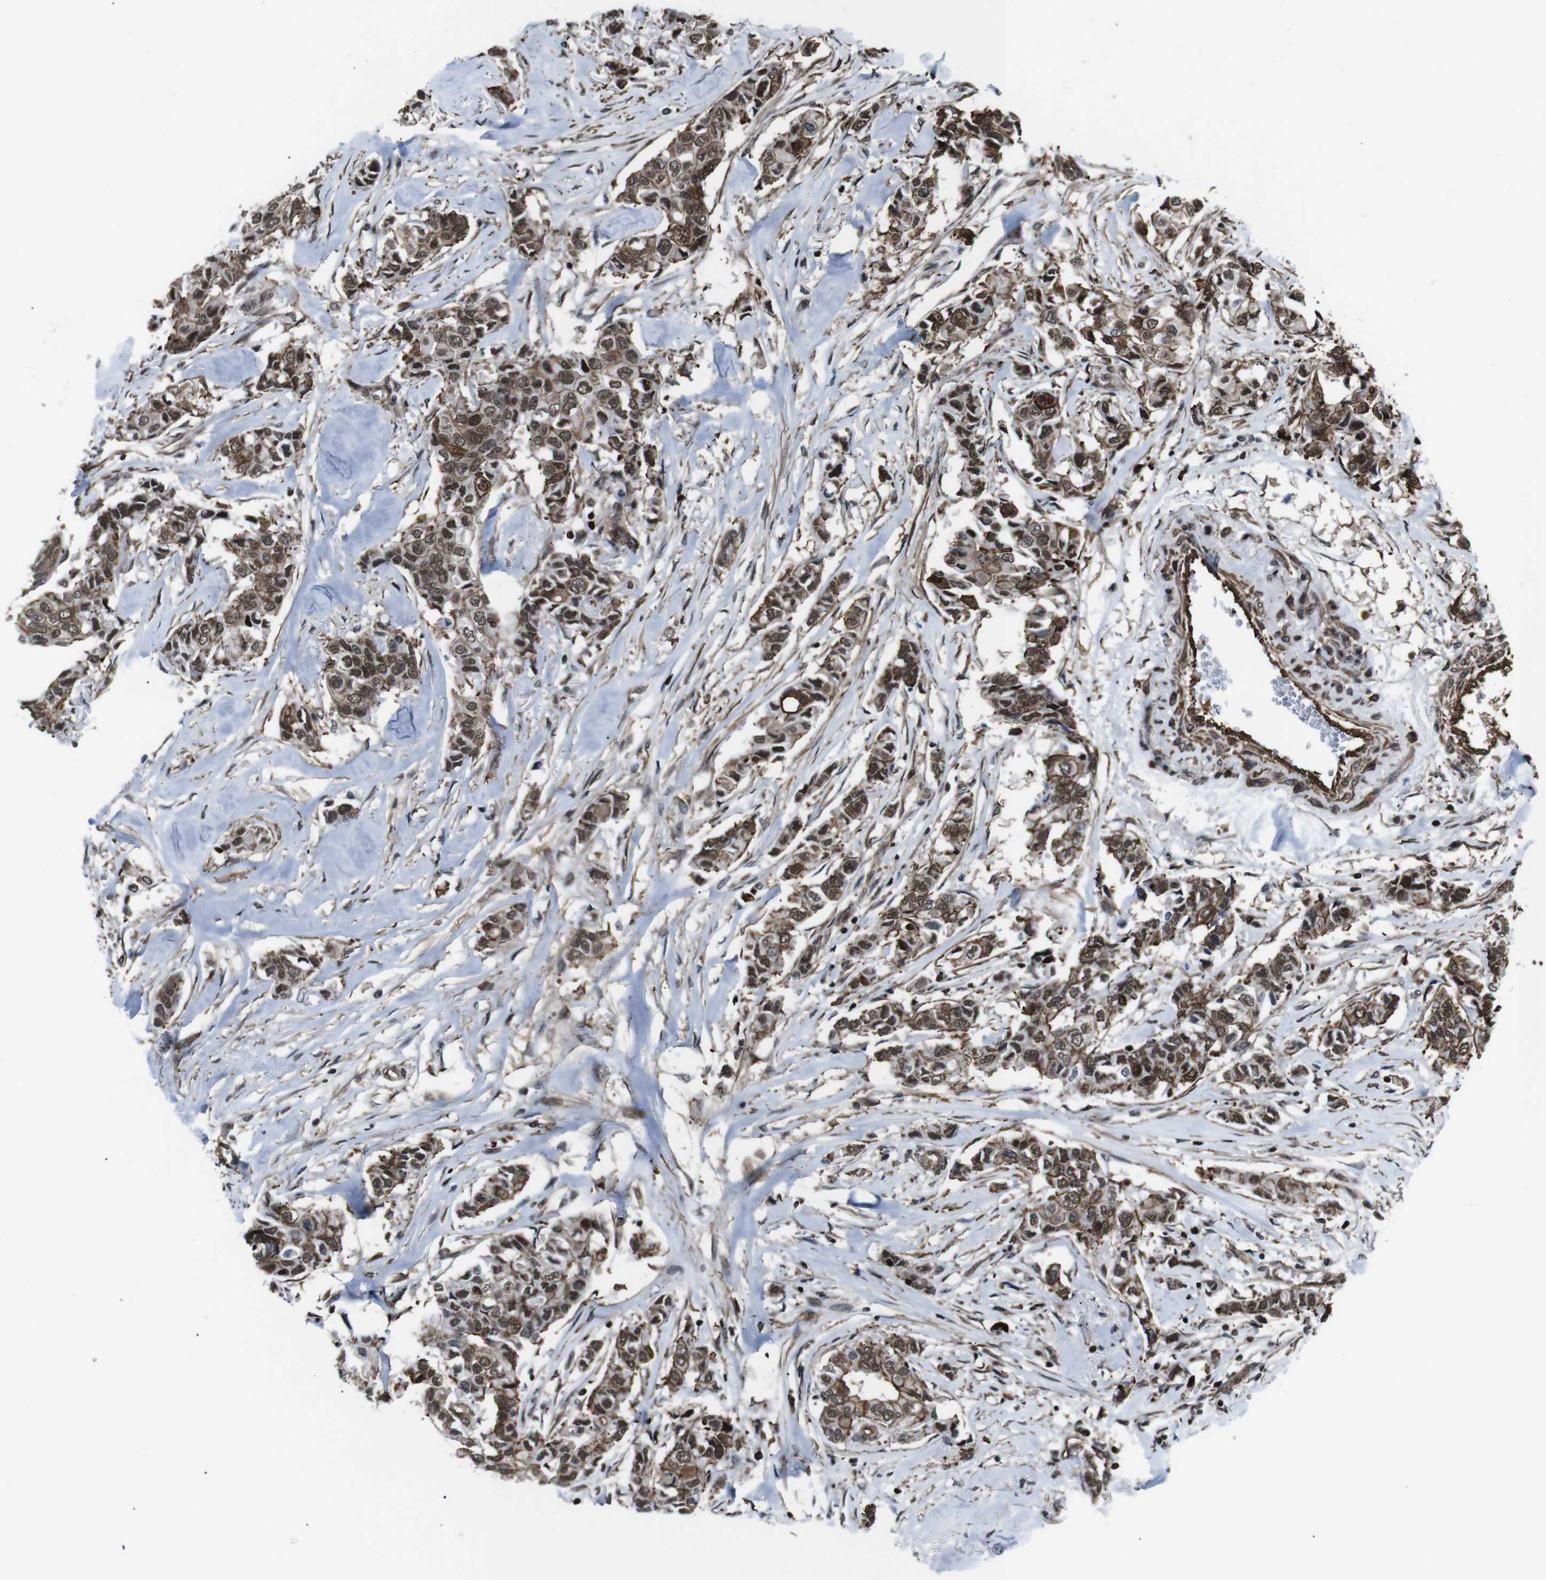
{"staining": {"intensity": "moderate", "quantity": ">75%", "location": "cytoplasmic/membranous,nuclear"}, "tissue": "breast cancer", "cell_type": "Tumor cells", "image_type": "cancer", "snomed": [{"axis": "morphology", "description": "Duct carcinoma"}, {"axis": "topography", "description": "Breast"}], "caption": "A histopathology image showing moderate cytoplasmic/membranous and nuclear staining in about >75% of tumor cells in breast cancer (infiltrating ductal carcinoma), as visualized by brown immunohistochemical staining.", "gene": "HNRNPU", "patient": {"sex": "female", "age": 80}}